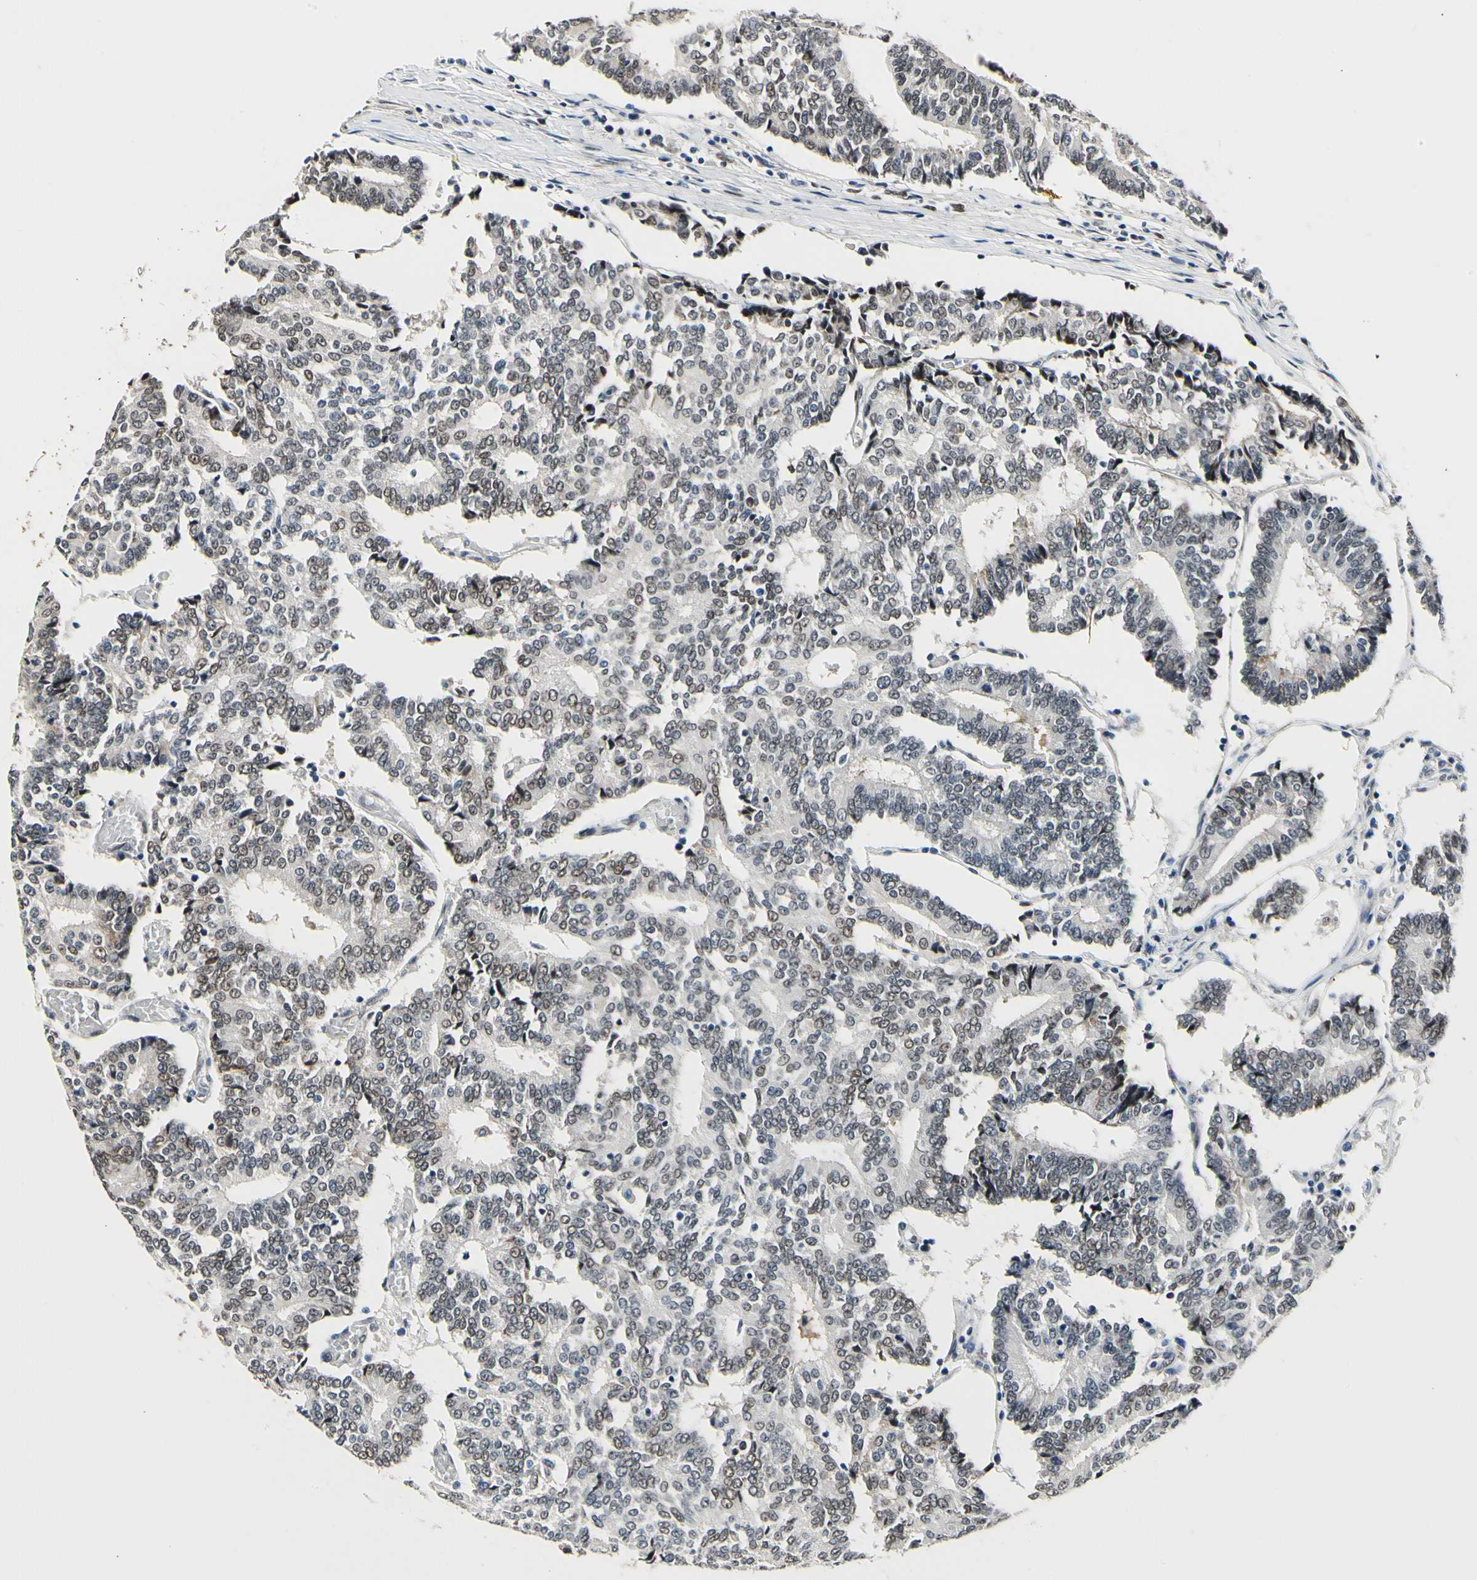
{"staining": {"intensity": "weak", "quantity": "25%-75%", "location": "nuclear"}, "tissue": "prostate cancer", "cell_type": "Tumor cells", "image_type": "cancer", "snomed": [{"axis": "morphology", "description": "Adenocarcinoma, High grade"}, {"axis": "topography", "description": "Prostate"}], "caption": "Brown immunohistochemical staining in prostate high-grade adenocarcinoma displays weak nuclear expression in approximately 25%-75% of tumor cells.", "gene": "NFIA", "patient": {"sex": "male", "age": 55}}